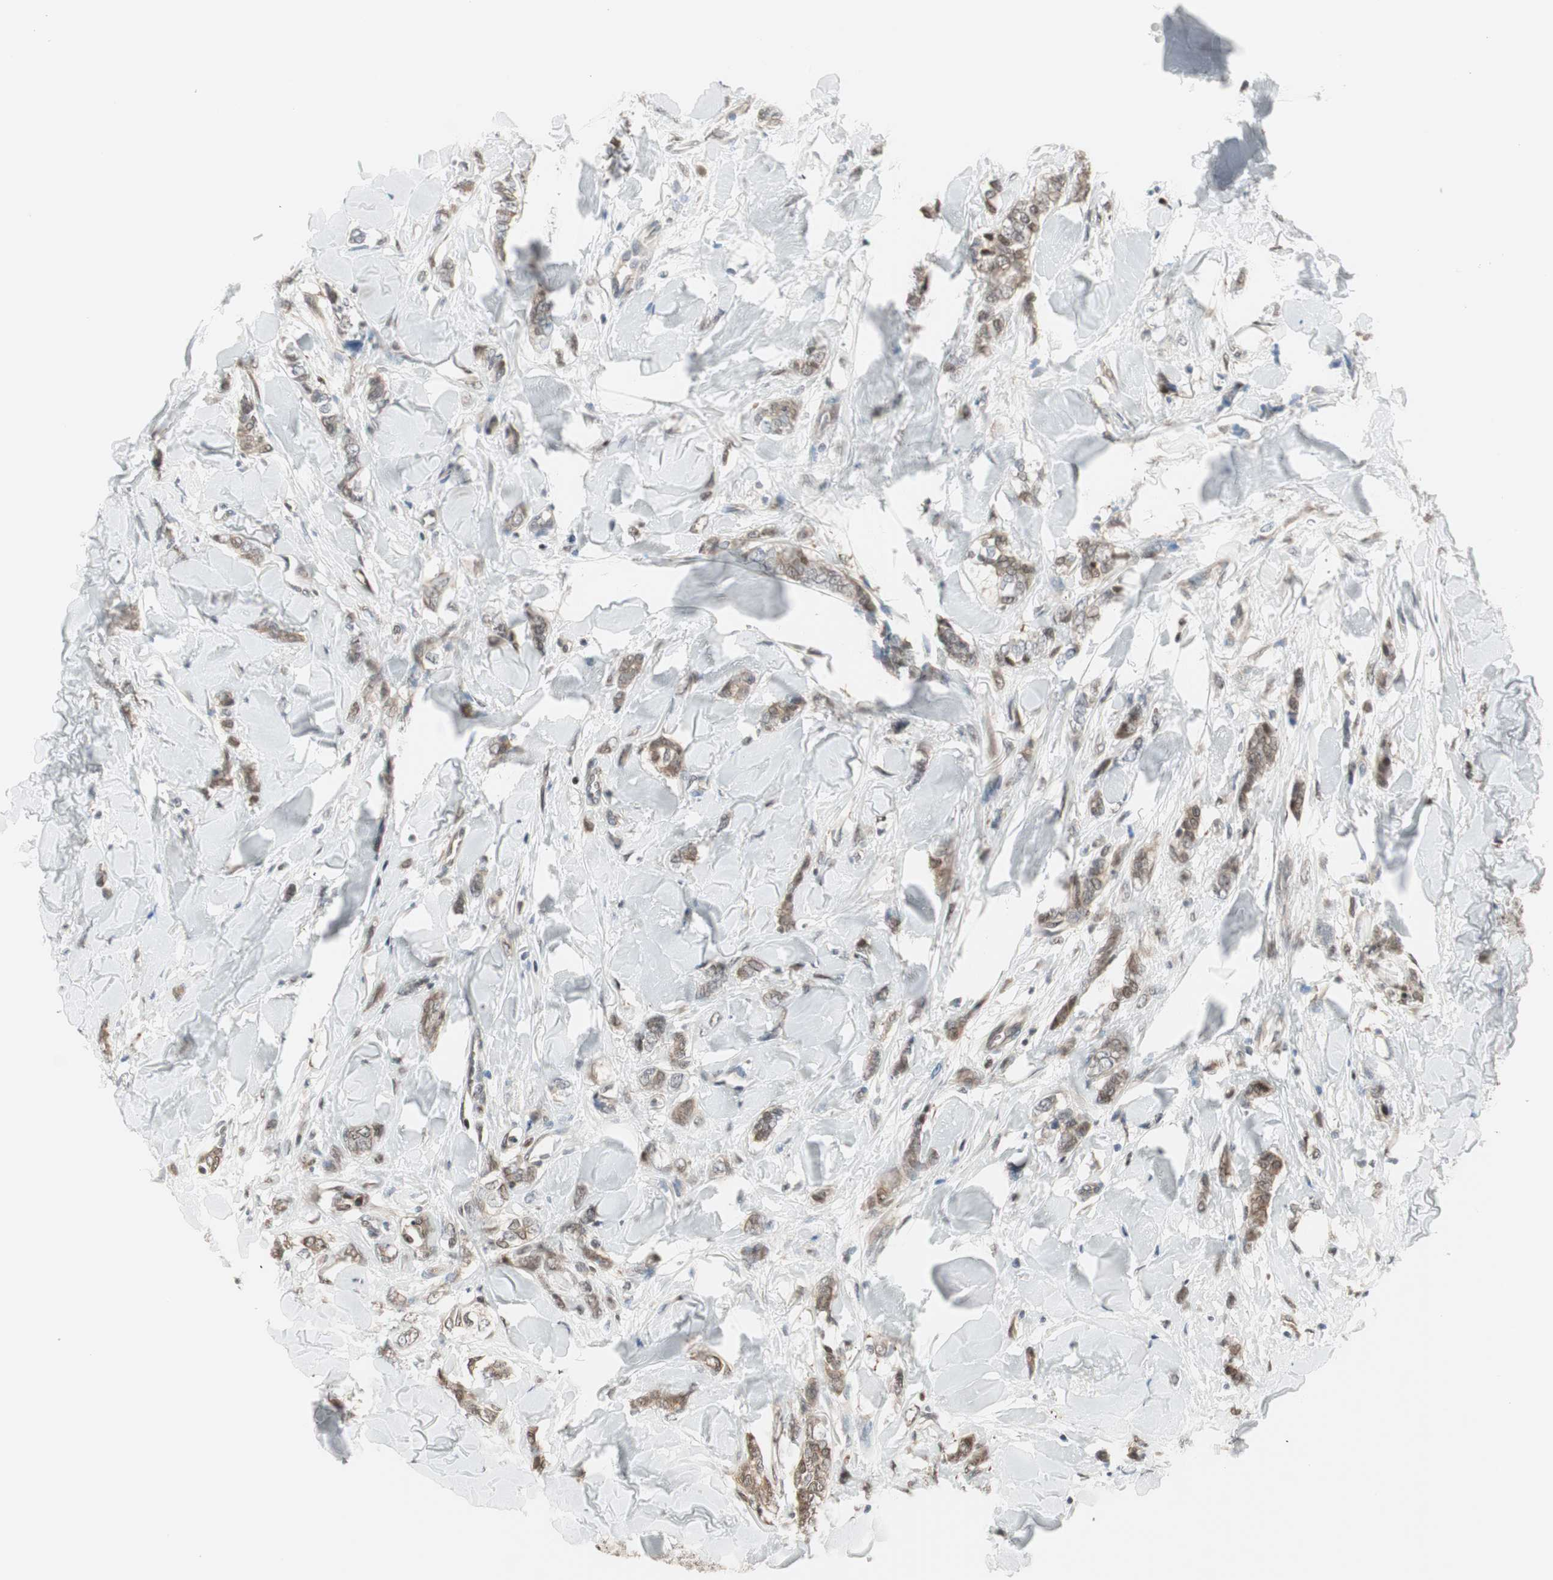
{"staining": {"intensity": "moderate", "quantity": ">75%", "location": "cytoplasmic/membranous"}, "tissue": "breast cancer", "cell_type": "Tumor cells", "image_type": "cancer", "snomed": [{"axis": "morphology", "description": "Lobular carcinoma"}, {"axis": "topography", "description": "Skin"}, {"axis": "topography", "description": "Breast"}], "caption": "Human lobular carcinoma (breast) stained with a brown dye exhibits moderate cytoplasmic/membranous positive staining in approximately >75% of tumor cells.", "gene": "LONP2", "patient": {"sex": "female", "age": 46}}